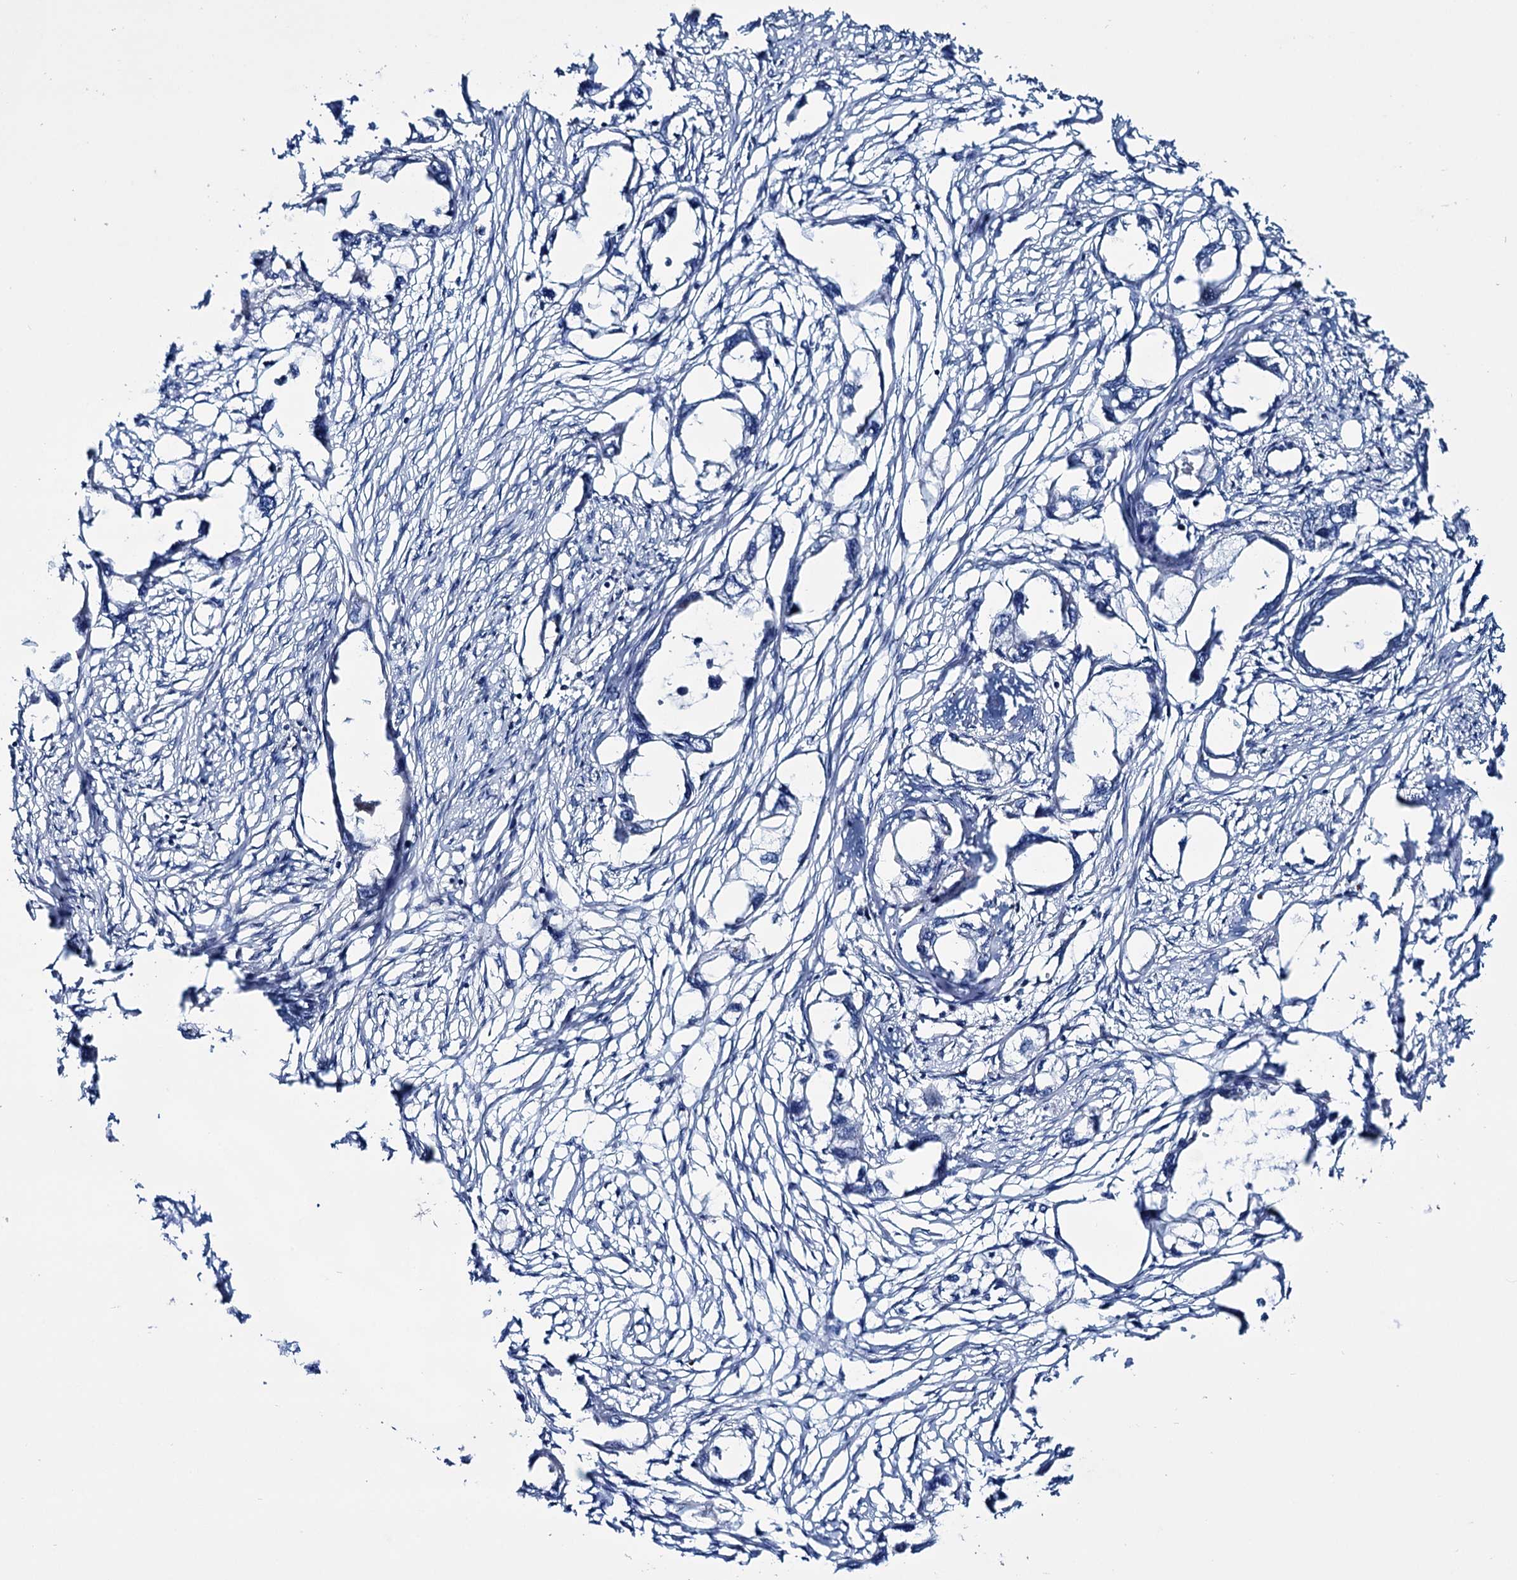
{"staining": {"intensity": "negative", "quantity": "none", "location": "none"}, "tissue": "endometrial cancer", "cell_type": "Tumor cells", "image_type": "cancer", "snomed": [{"axis": "morphology", "description": "Adenocarcinoma, NOS"}, {"axis": "morphology", "description": "Adenocarcinoma, metastatic, NOS"}, {"axis": "topography", "description": "Adipose tissue"}, {"axis": "topography", "description": "Endometrium"}], "caption": "Human endometrial cancer (adenocarcinoma) stained for a protein using immunohistochemistry (IHC) shows no positivity in tumor cells.", "gene": "EYA4", "patient": {"sex": "female", "age": 67}}